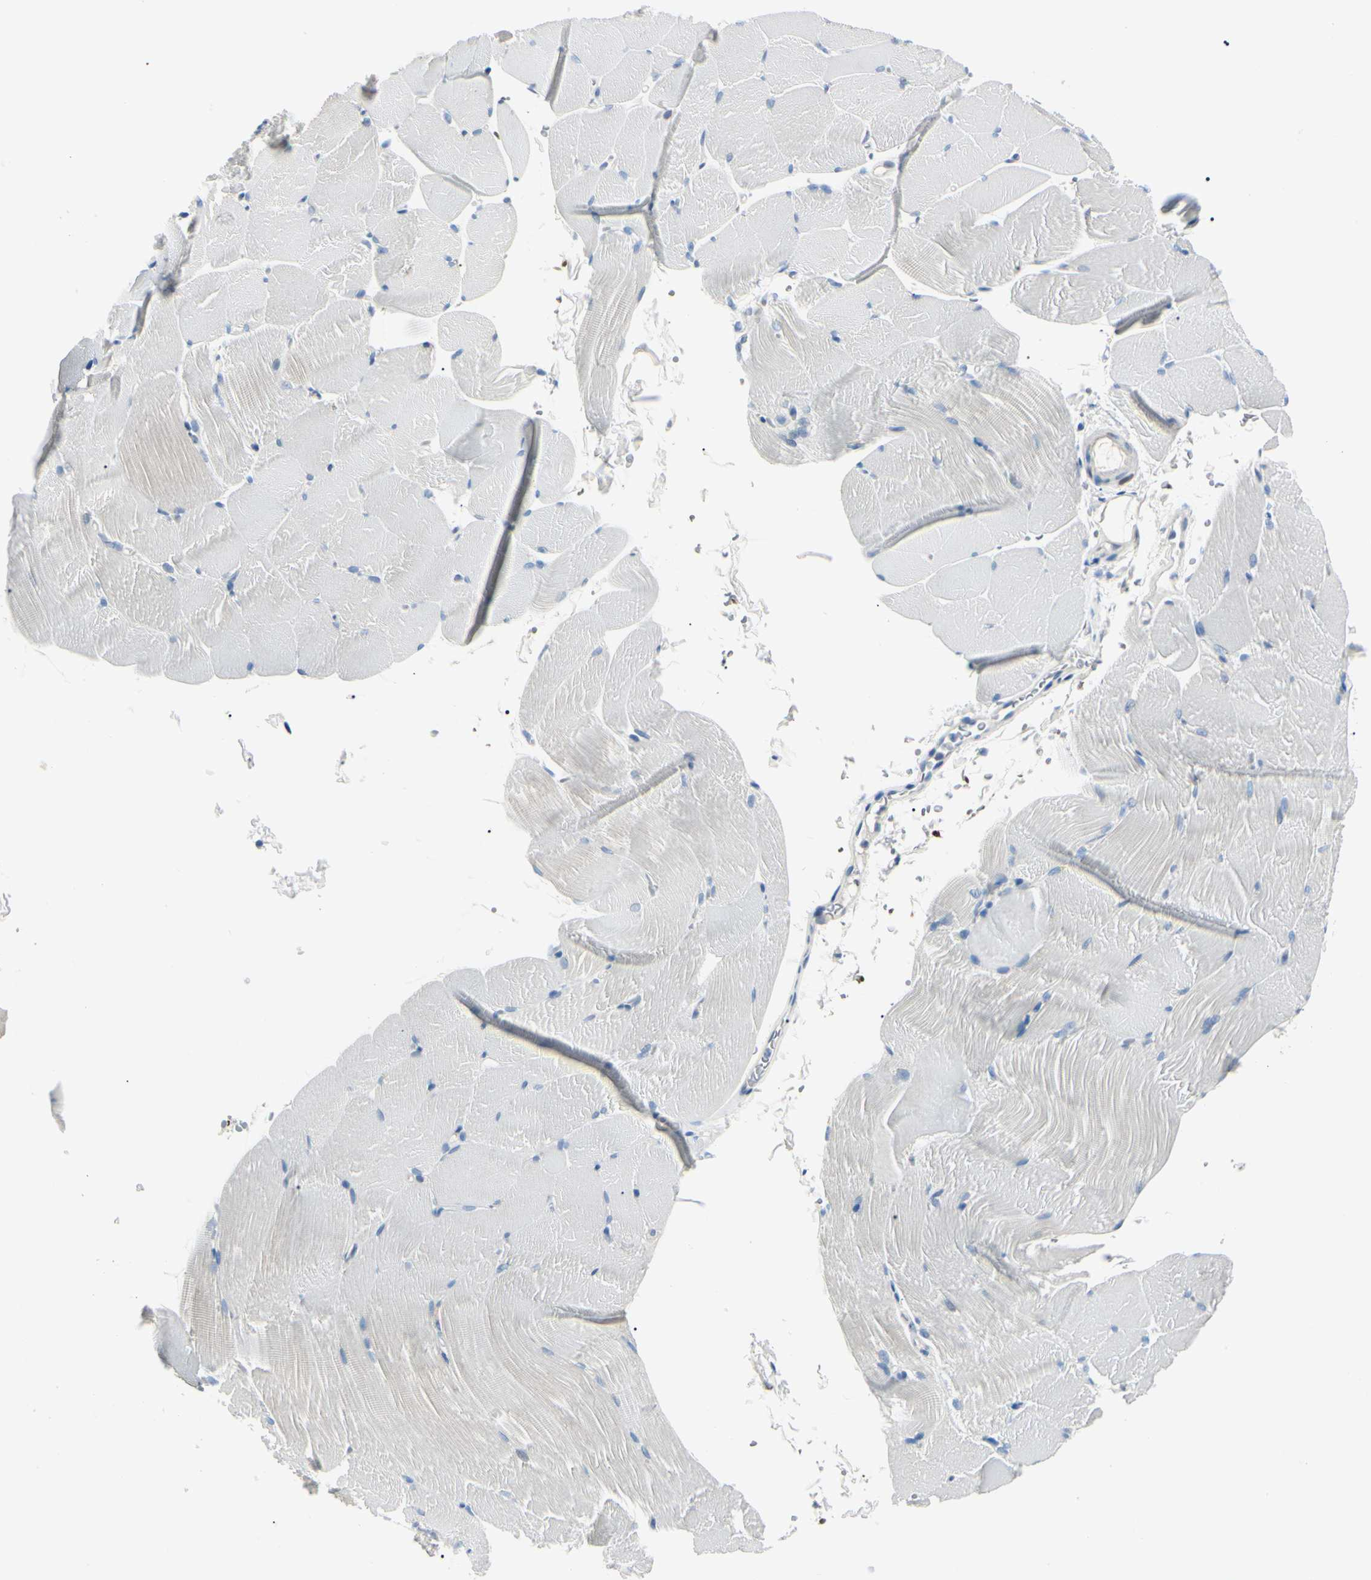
{"staining": {"intensity": "negative", "quantity": "none", "location": "none"}, "tissue": "skeletal muscle", "cell_type": "Myocytes", "image_type": "normal", "snomed": [{"axis": "morphology", "description": "Normal tissue, NOS"}, {"axis": "topography", "description": "Skeletal muscle"}, {"axis": "topography", "description": "Parathyroid gland"}], "caption": "This histopathology image is of unremarkable skeletal muscle stained with immunohistochemistry to label a protein in brown with the nuclei are counter-stained blue. There is no positivity in myocytes.", "gene": "CA2", "patient": {"sex": "female", "age": 37}}